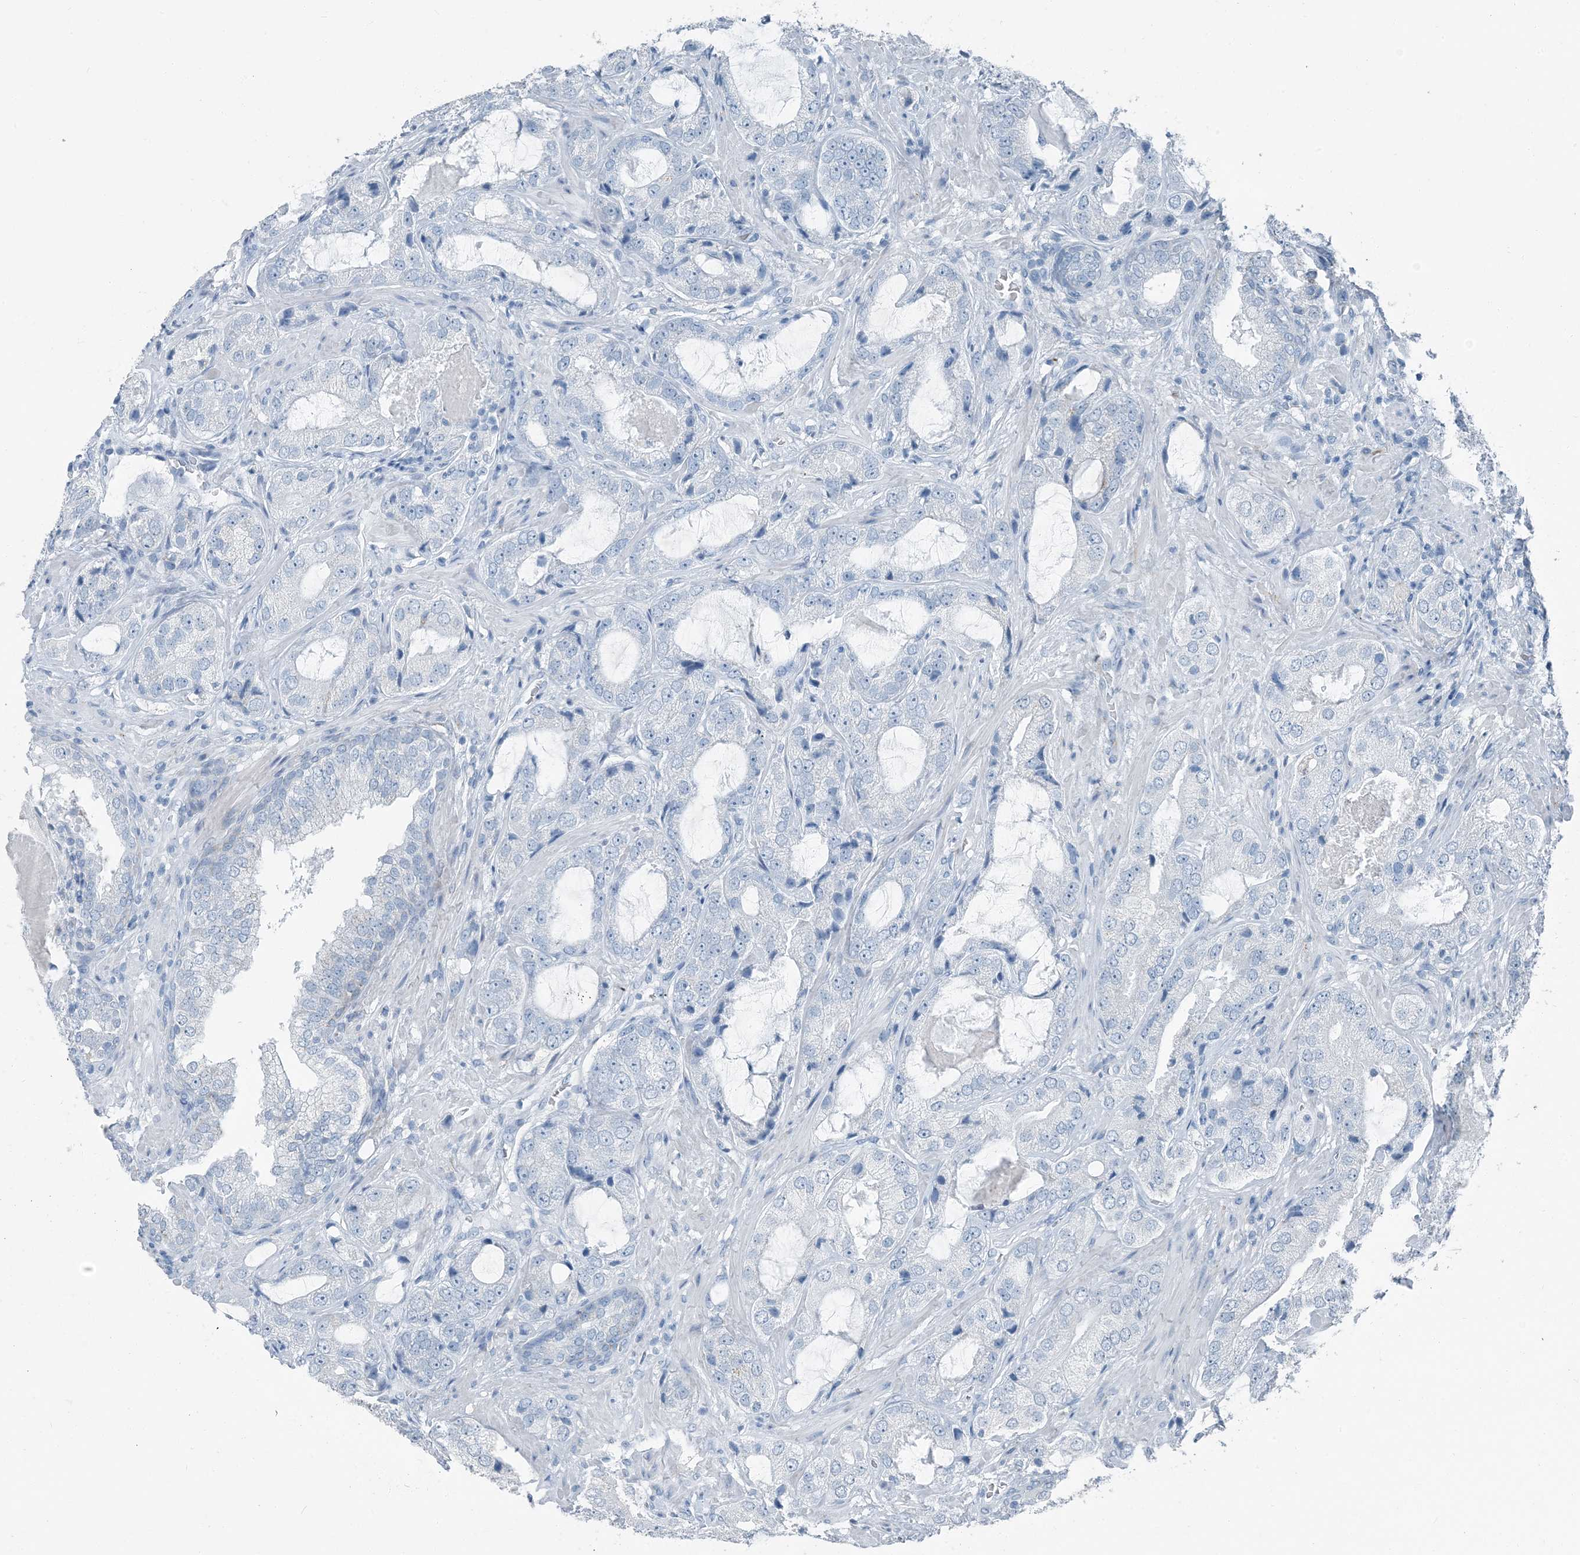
{"staining": {"intensity": "negative", "quantity": "none", "location": "none"}, "tissue": "prostate cancer", "cell_type": "Tumor cells", "image_type": "cancer", "snomed": [{"axis": "morphology", "description": "Normal tissue, NOS"}, {"axis": "morphology", "description": "Adenocarcinoma, High grade"}, {"axis": "topography", "description": "Prostate"}, {"axis": "topography", "description": "Peripheral nerve tissue"}], "caption": "Immunohistochemistry (IHC) histopathology image of neoplastic tissue: prostate cancer stained with DAB reveals no significant protein expression in tumor cells.", "gene": "FAM162A", "patient": {"sex": "male", "age": 59}}